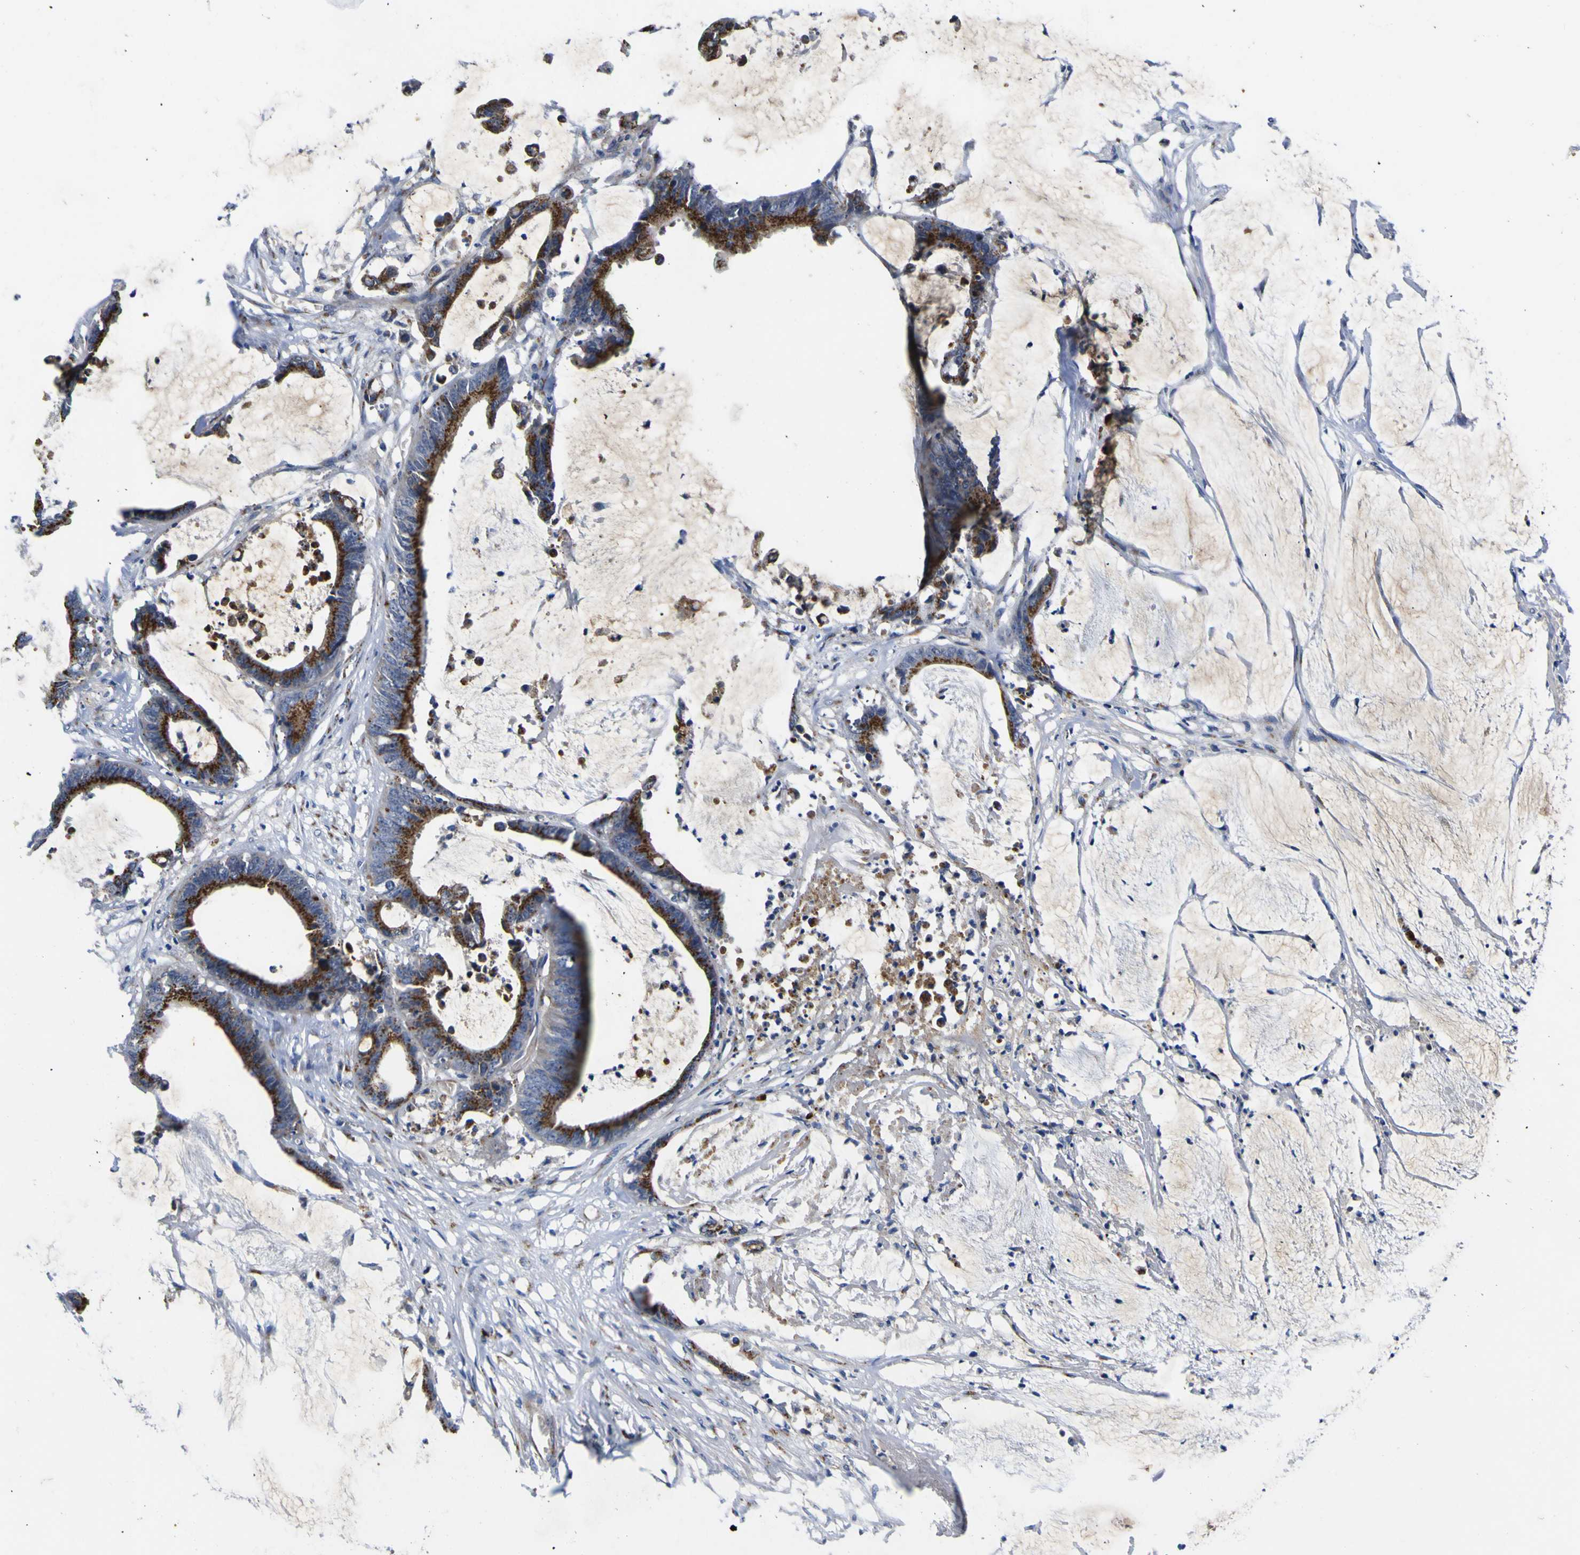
{"staining": {"intensity": "strong", "quantity": ">75%", "location": "cytoplasmic/membranous"}, "tissue": "colorectal cancer", "cell_type": "Tumor cells", "image_type": "cancer", "snomed": [{"axis": "morphology", "description": "Adenocarcinoma, NOS"}, {"axis": "topography", "description": "Rectum"}], "caption": "Adenocarcinoma (colorectal) stained with a protein marker reveals strong staining in tumor cells.", "gene": "COA1", "patient": {"sex": "female", "age": 66}}